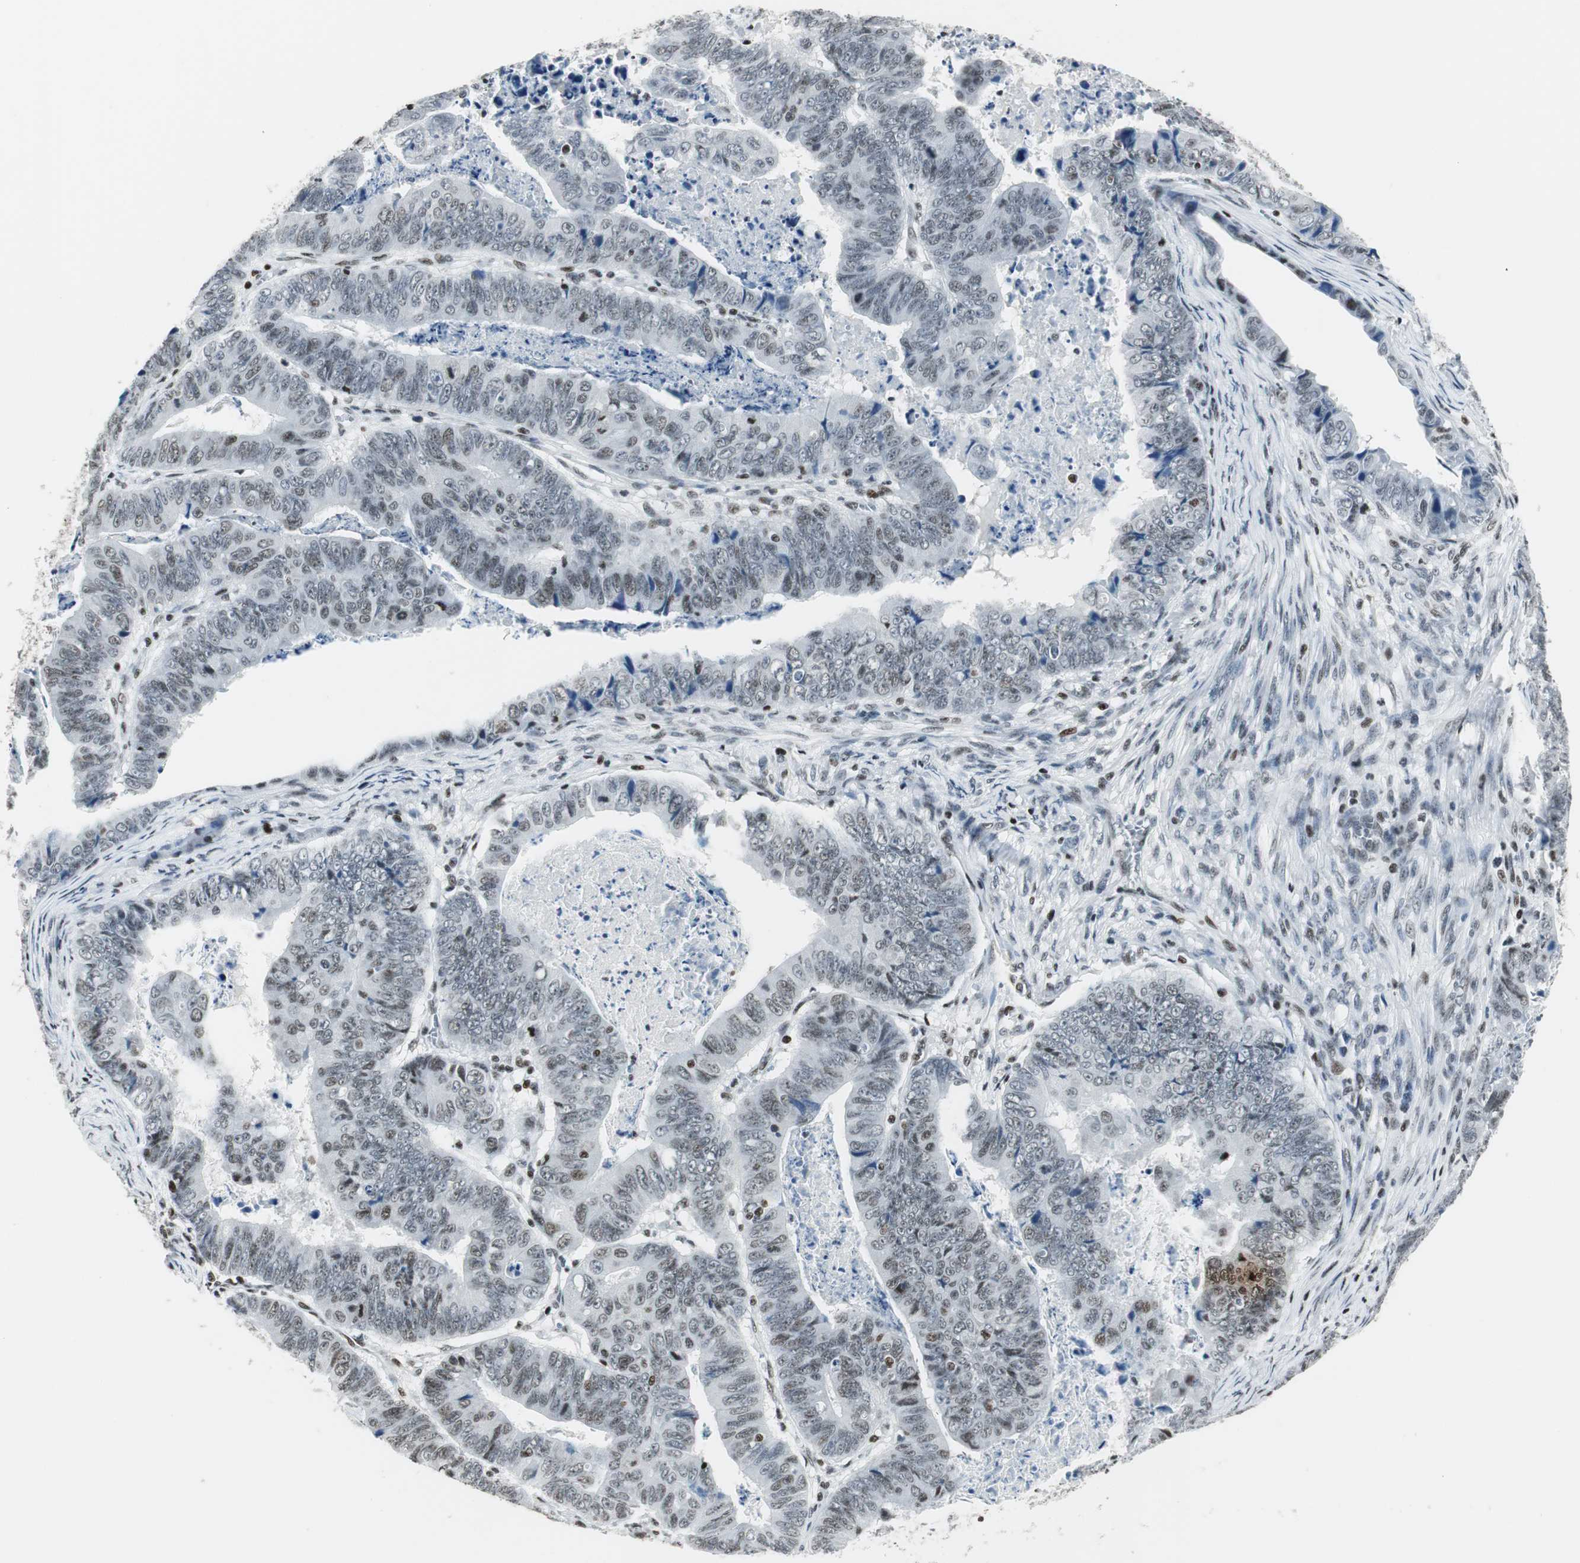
{"staining": {"intensity": "weak", "quantity": "25%-75%", "location": "nuclear"}, "tissue": "stomach cancer", "cell_type": "Tumor cells", "image_type": "cancer", "snomed": [{"axis": "morphology", "description": "Adenocarcinoma, NOS"}, {"axis": "topography", "description": "Stomach, lower"}], "caption": "Protein expression analysis of human stomach cancer reveals weak nuclear staining in approximately 25%-75% of tumor cells. The protein of interest is stained brown, and the nuclei are stained in blue (DAB (3,3'-diaminobenzidine) IHC with brightfield microscopy, high magnification).", "gene": "RBBP4", "patient": {"sex": "male", "age": 77}}